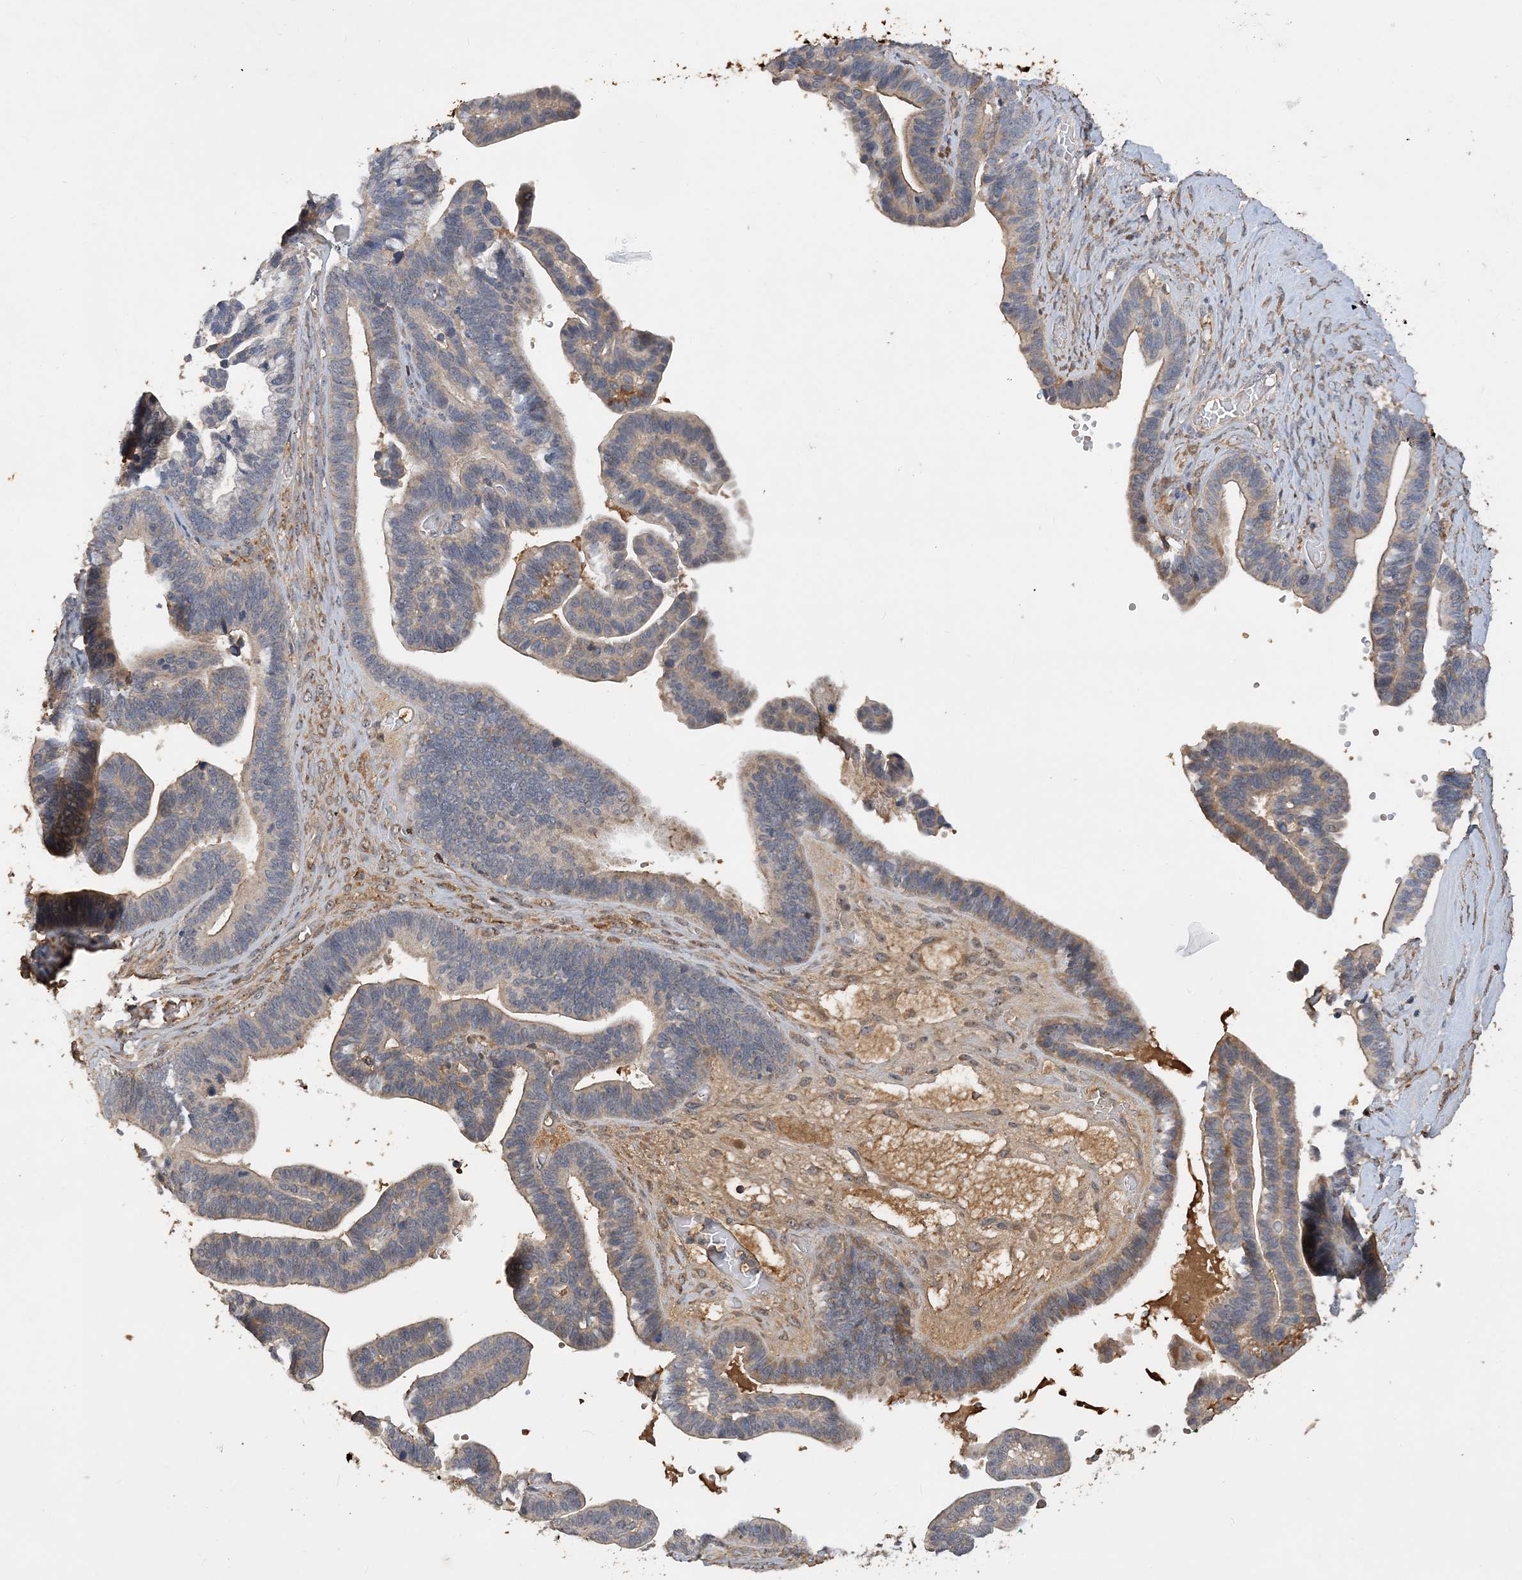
{"staining": {"intensity": "moderate", "quantity": "<25%", "location": "cytoplasmic/membranous"}, "tissue": "ovarian cancer", "cell_type": "Tumor cells", "image_type": "cancer", "snomed": [{"axis": "morphology", "description": "Cystadenocarcinoma, serous, NOS"}, {"axis": "topography", "description": "Ovary"}], "caption": "IHC histopathology image of serous cystadenocarcinoma (ovarian) stained for a protein (brown), which shows low levels of moderate cytoplasmic/membranous expression in about <25% of tumor cells.", "gene": "GRINA", "patient": {"sex": "female", "age": 56}}